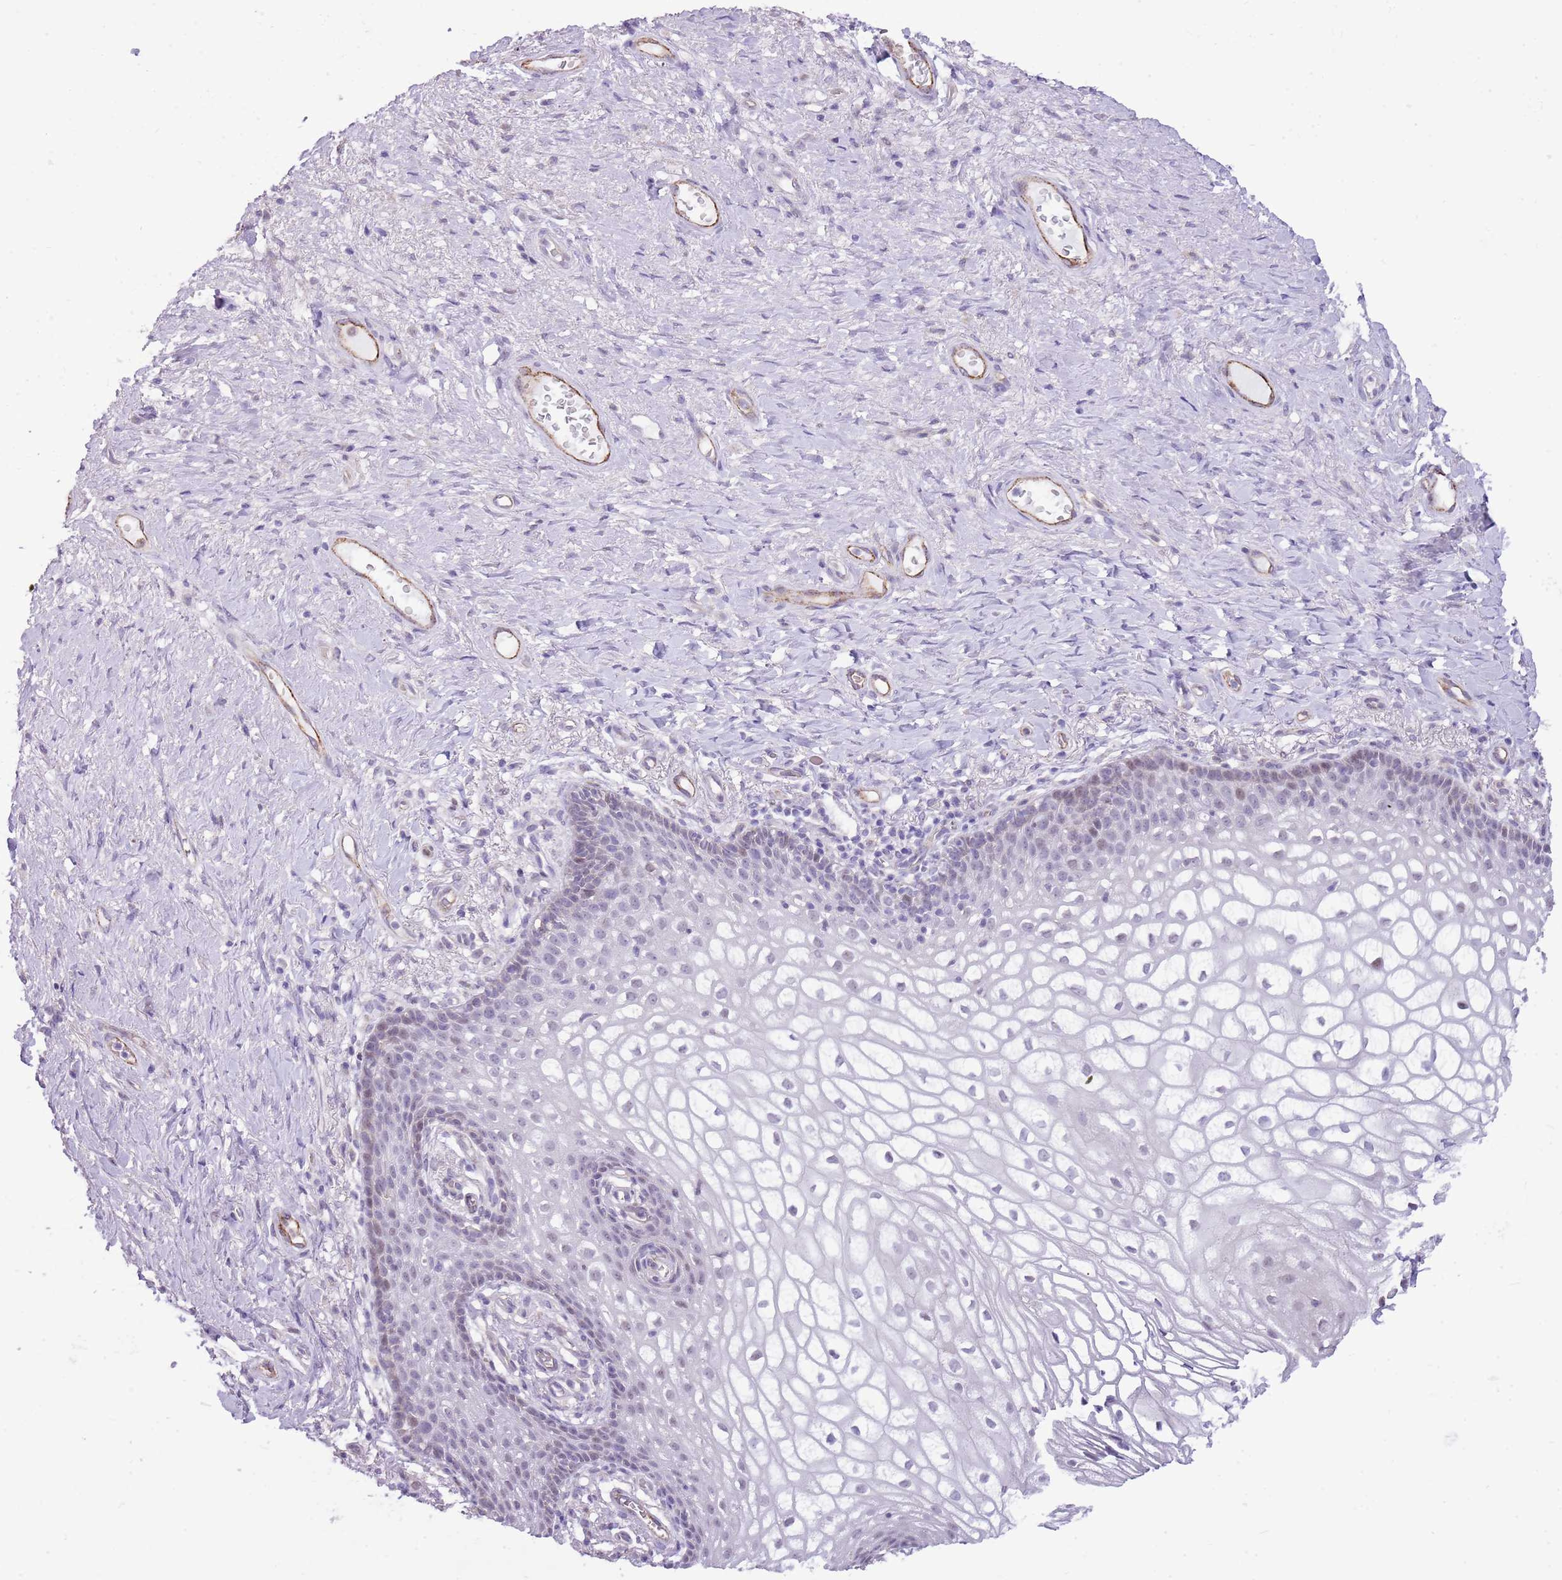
{"staining": {"intensity": "negative", "quantity": "none", "location": "none"}, "tissue": "vagina", "cell_type": "Squamous epithelial cells", "image_type": "normal", "snomed": [{"axis": "morphology", "description": "Normal tissue, NOS"}, {"axis": "topography", "description": "Vagina"}], "caption": "DAB (3,3'-diaminobenzidine) immunohistochemical staining of unremarkable human vagina demonstrates no significant expression in squamous epithelial cells. (DAB (3,3'-diaminobenzidine) immunohistochemistry (IHC) with hematoxylin counter stain).", "gene": "PCNX1", "patient": {"sex": "female", "age": 60}}